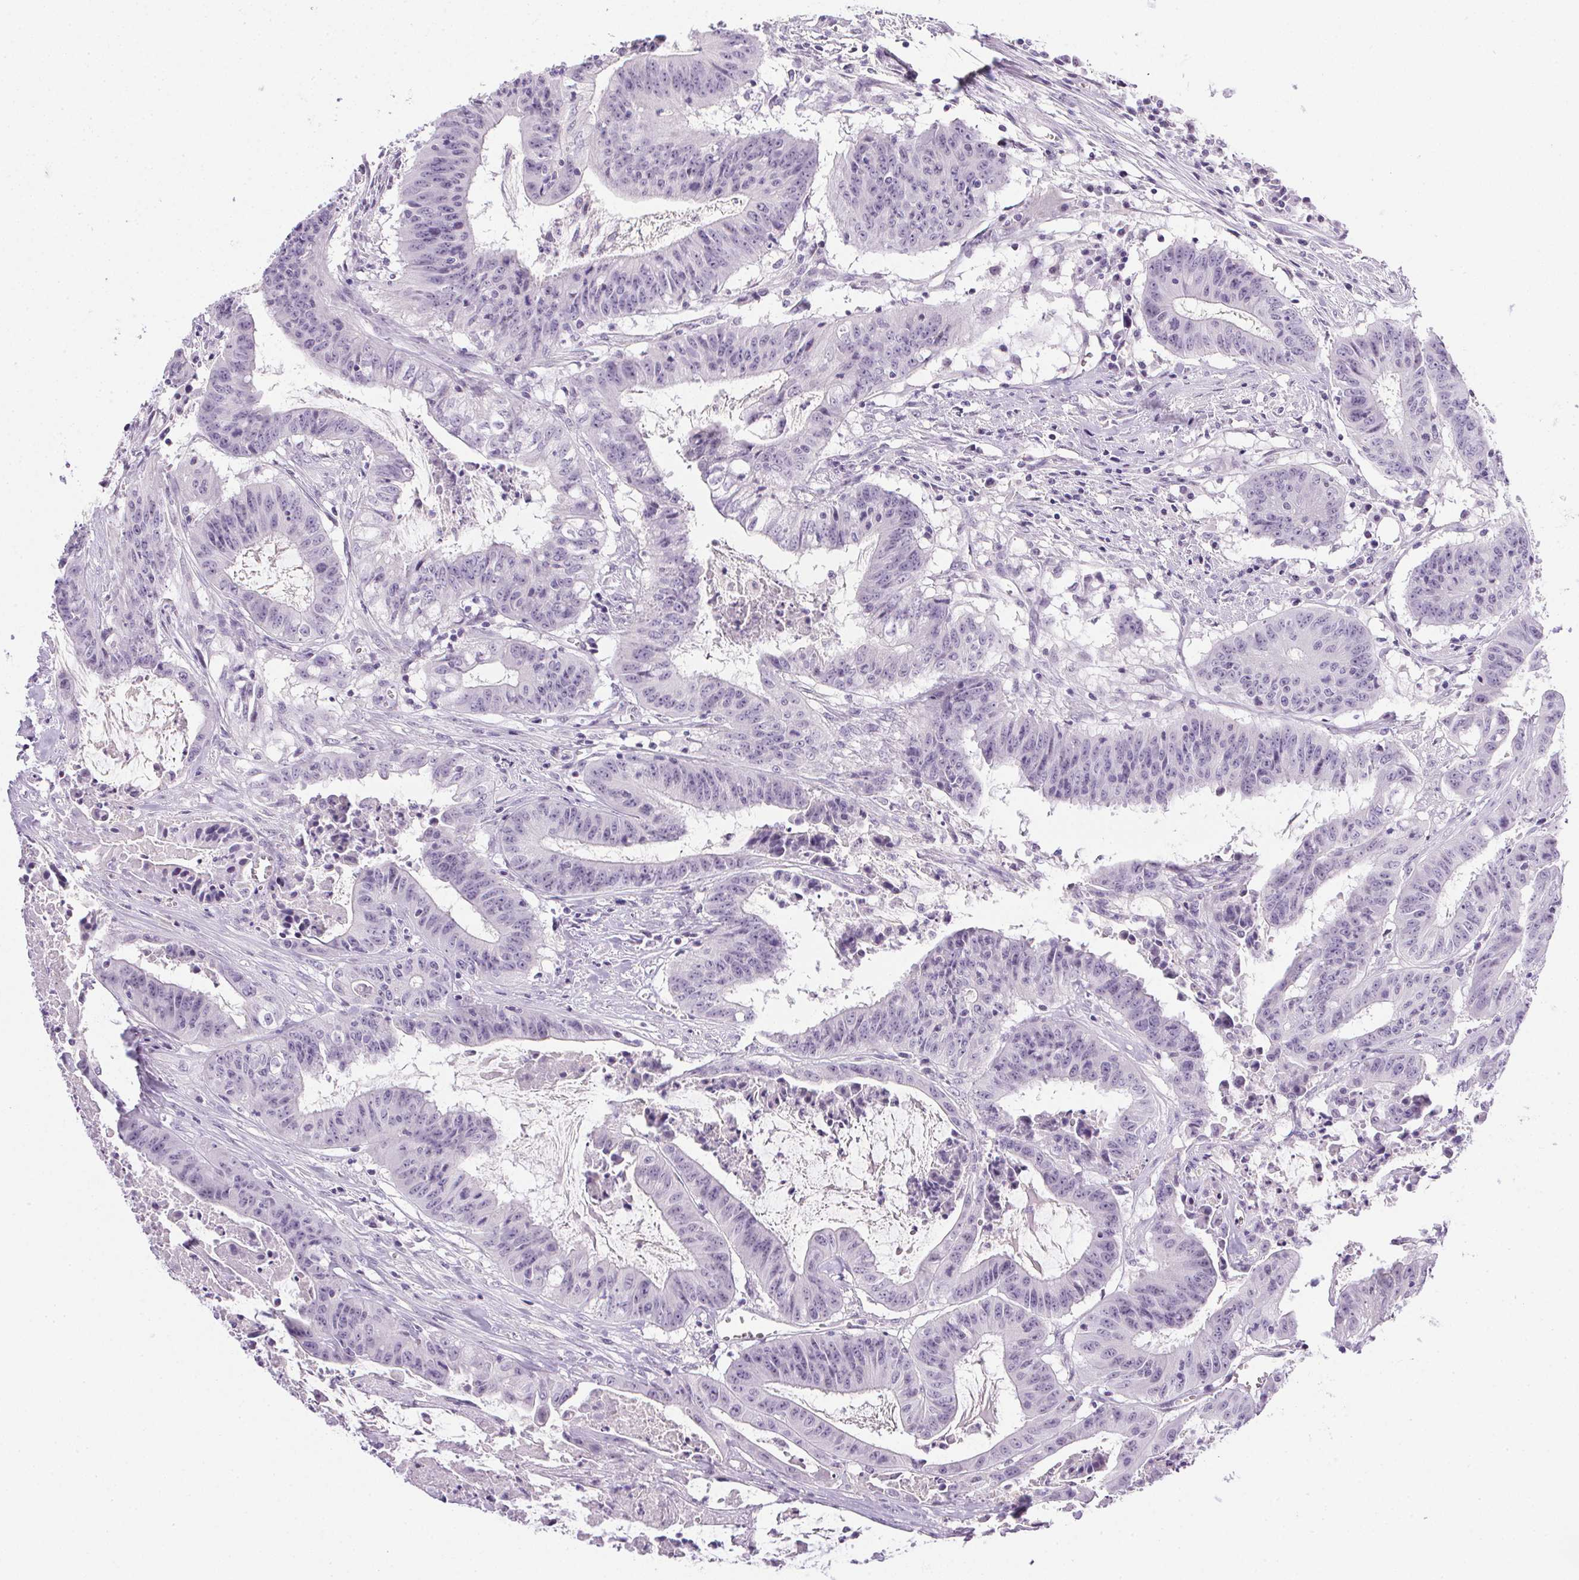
{"staining": {"intensity": "negative", "quantity": "none", "location": "none"}, "tissue": "colorectal cancer", "cell_type": "Tumor cells", "image_type": "cancer", "snomed": [{"axis": "morphology", "description": "Adenocarcinoma, NOS"}, {"axis": "topography", "description": "Colon"}], "caption": "Human adenocarcinoma (colorectal) stained for a protein using immunohistochemistry shows no staining in tumor cells.", "gene": "PRL", "patient": {"sex": "male", "age": 33}}